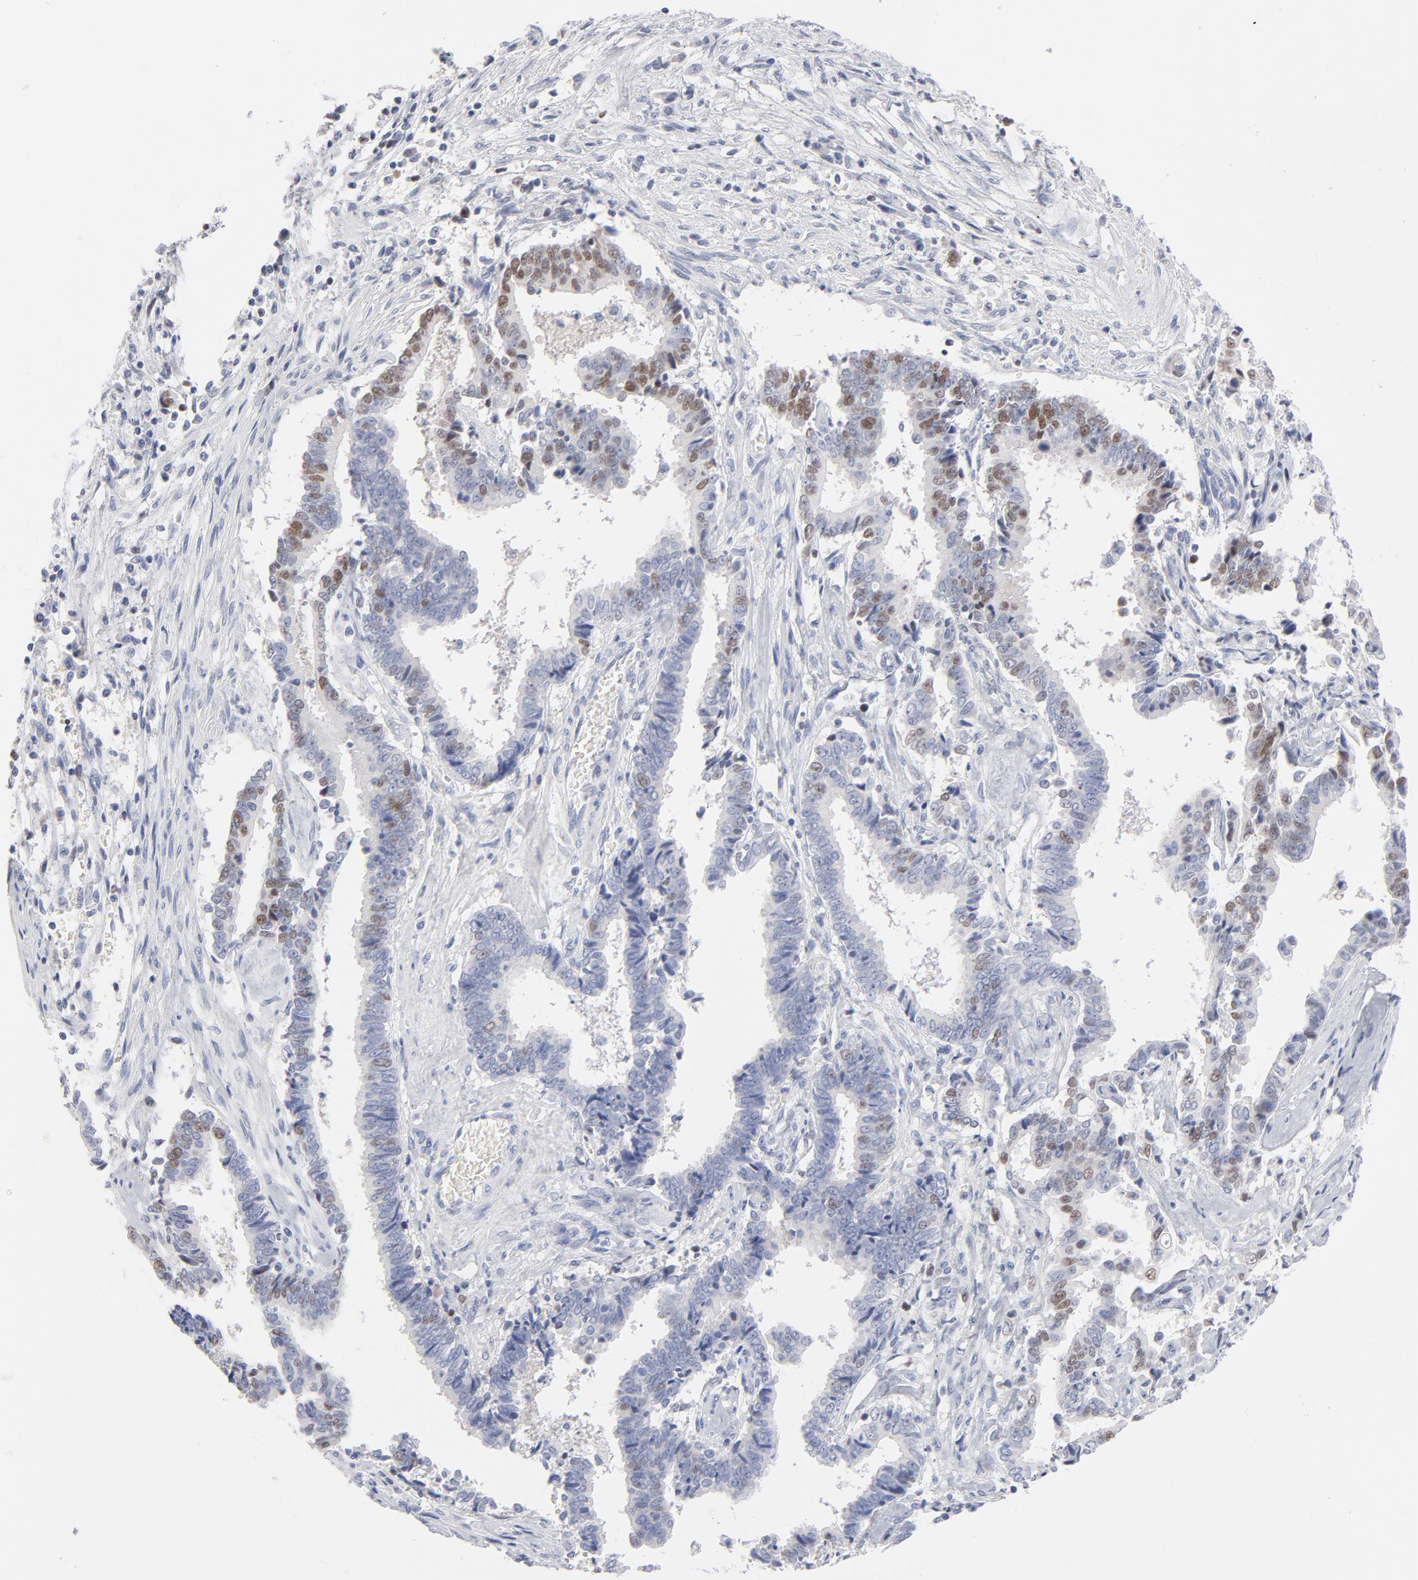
{"staining": {"intensity": "moderate", "quantity": "<25%", "location": "nuclear"}, "tissue": "liver cancer", "cell_type": "Tumor cells", "image_type": "cancer", "snomed": [{"axis": "morphology", "description": "Cholangiocarcinoma"}, {"axis": "topography", "description": "Liver"}], "caption": "Moderate nuclear expression for a protein is seen in approximately <25% of tumor cells of liver cancer (cholangiocarcinoma) using immunohistochemistry.", "gene": "MCM7", "patient": {"sex": "male", "age": 57}}